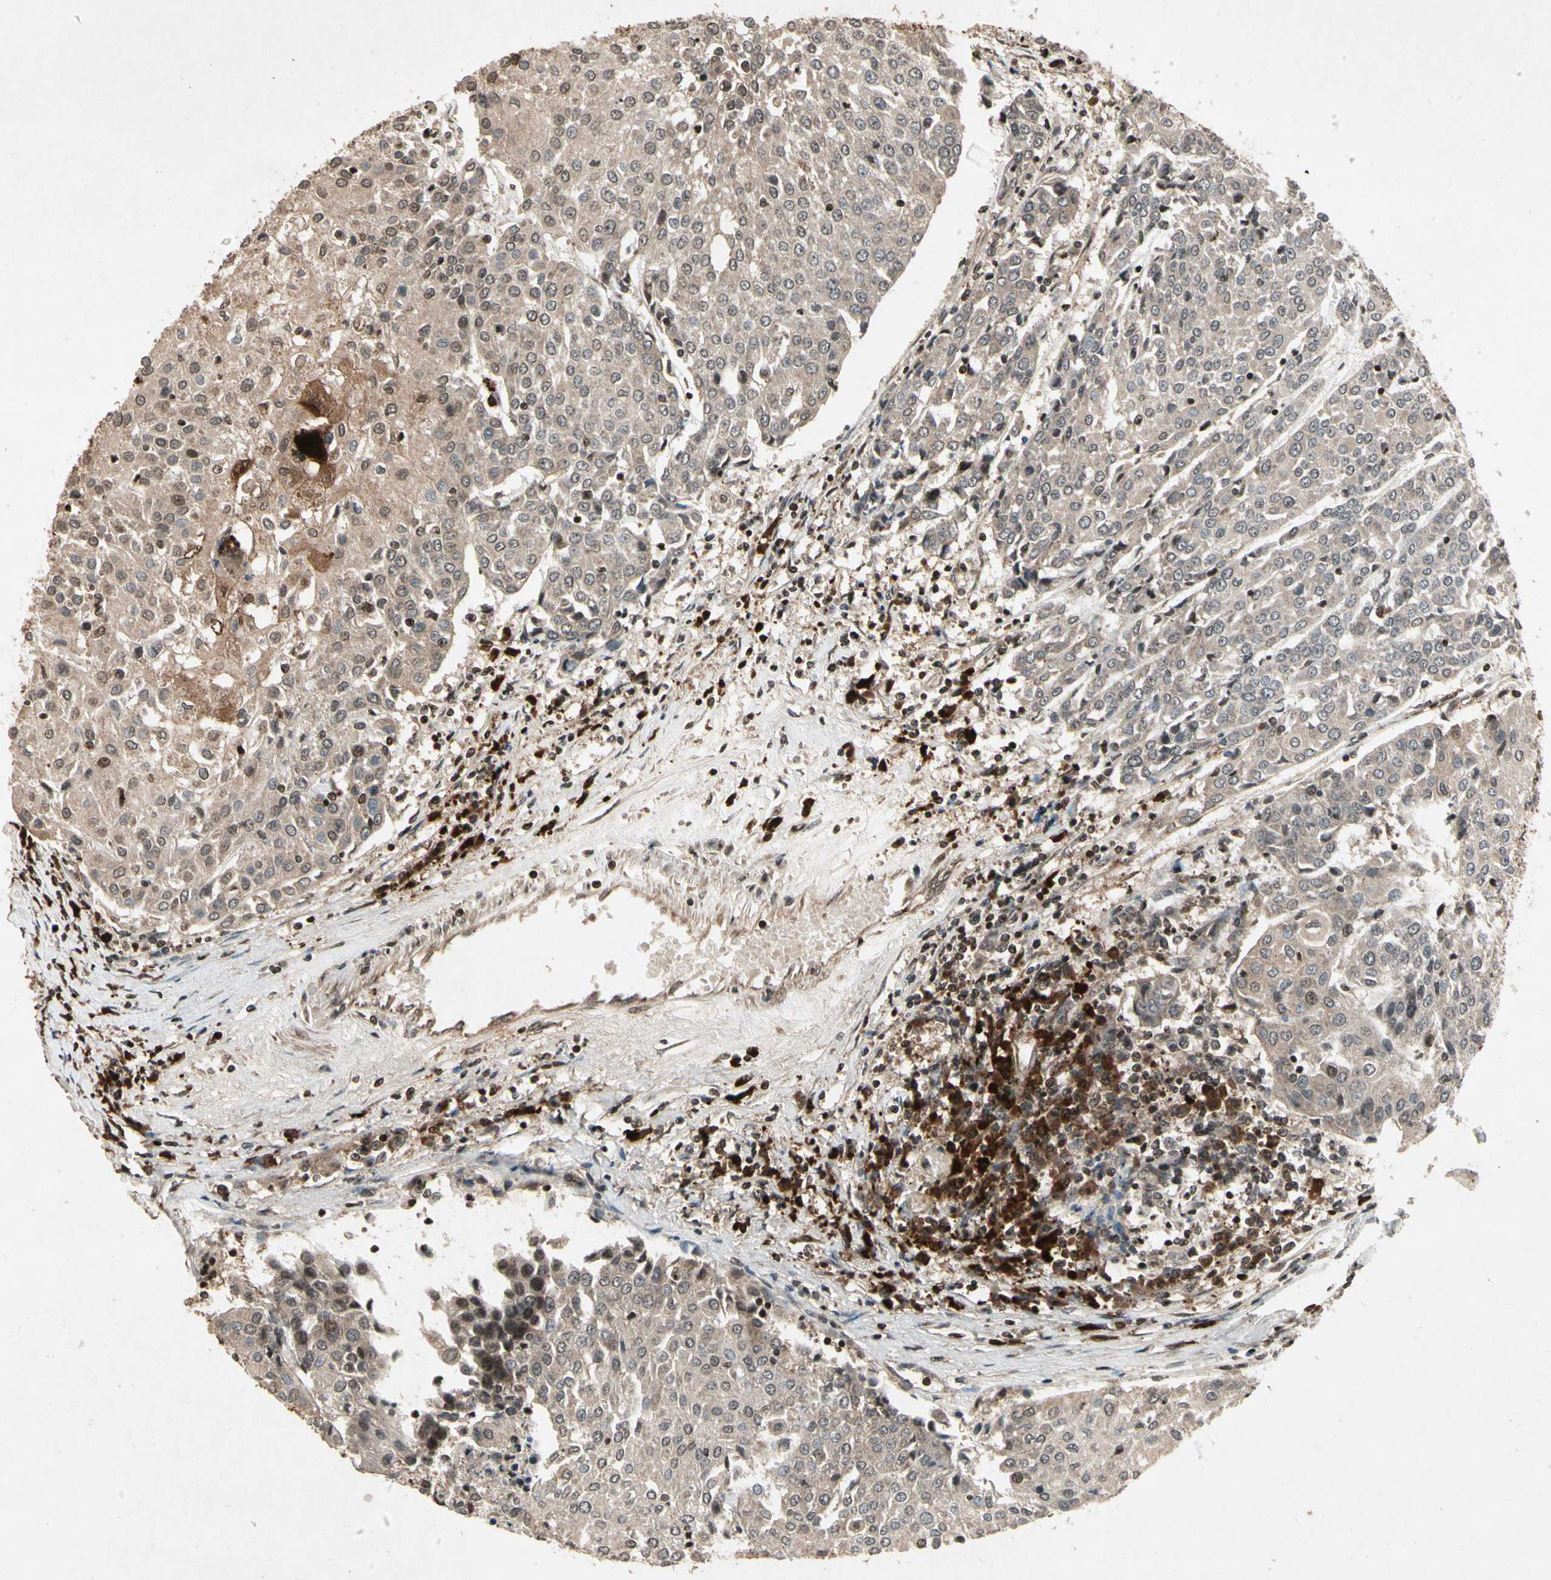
{"staining": {"intensity": "moderate", "quantity": ">75%", "location": "cytoplasmic/membranous"}, "tissue": "urothelial cancer", "cell_type": "Tumor cells", "image_type": "cancer", "snomed": [{"axis": "morphology", "description": "Urothelial carcinoma, High grade"}, {"axis": "topography", "description": "Urinary bladder"}], "caption": "An immunohistochemistry (IHC) photomicrograph of neoplastic tissue is shown. Protein staining in brown shows moderate cytoplasmic/membranous positivity in urothelial cancer within tumor cells. The staining is performed using DAB (3,3'-diaminobenzidine) brown chromogen to label protein expression. The nuclei are counter-stained blue using hematoxylin.", "gene": "GLRX", "patient": {"sex": "female", "age": 85}}